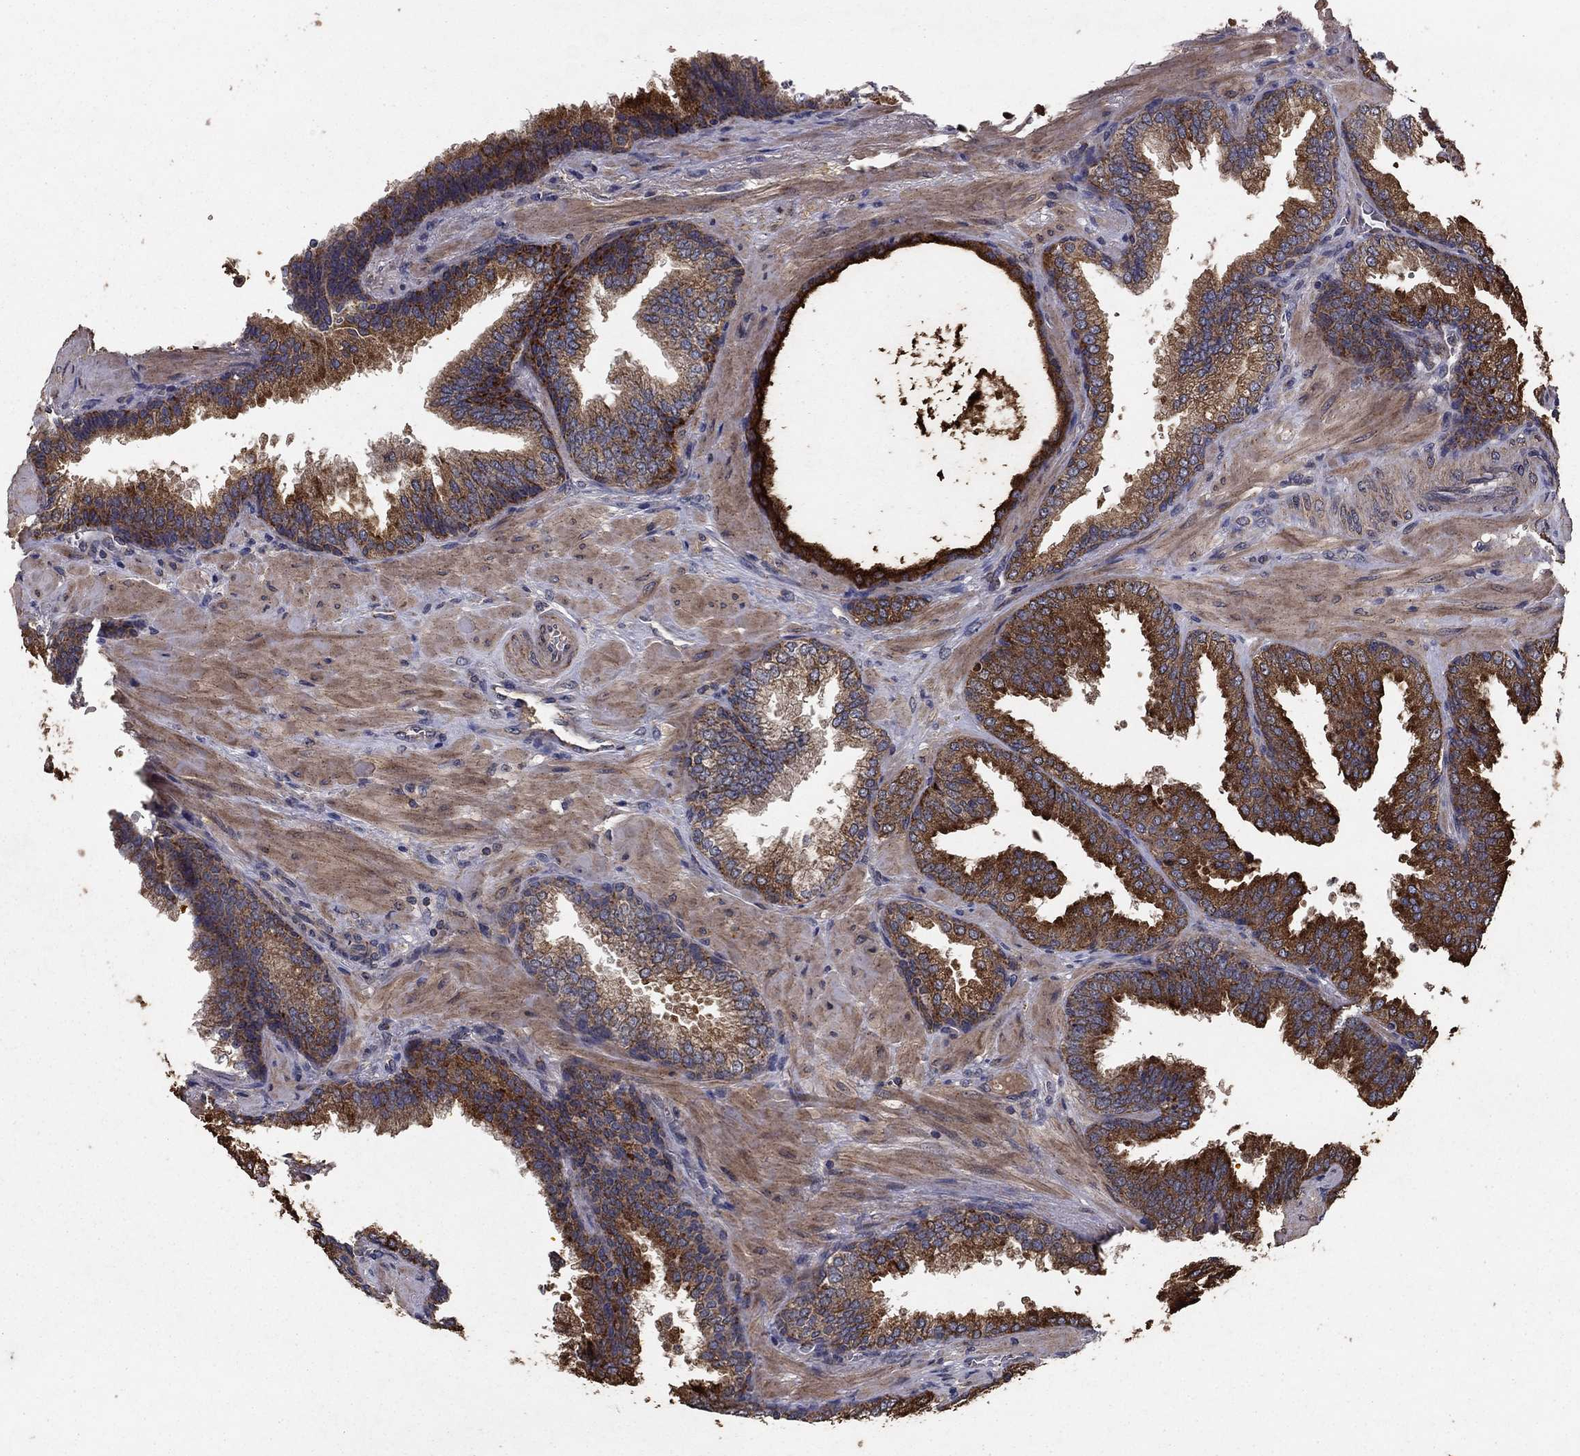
{"staining": {"intensity": "moderate", "quantity": ">75%", "location": "cytoplasmic/membranous"}, "tissue": "prostate cancer", "cell_type": "Tumor cells", "image_type": "cancer", "snomed": [{"axis": "morphology", "description": "Adenocarcinoma, Low grade"}, {"axis": "topography", "description": "Prostate"}], "caption": "Tumor cells display moderate cytoplasmic/membranous expression in about >75% of cells in prostate cancer.", "gene": "DHRS1", "patient": {"sex": "male", "age": 68}}